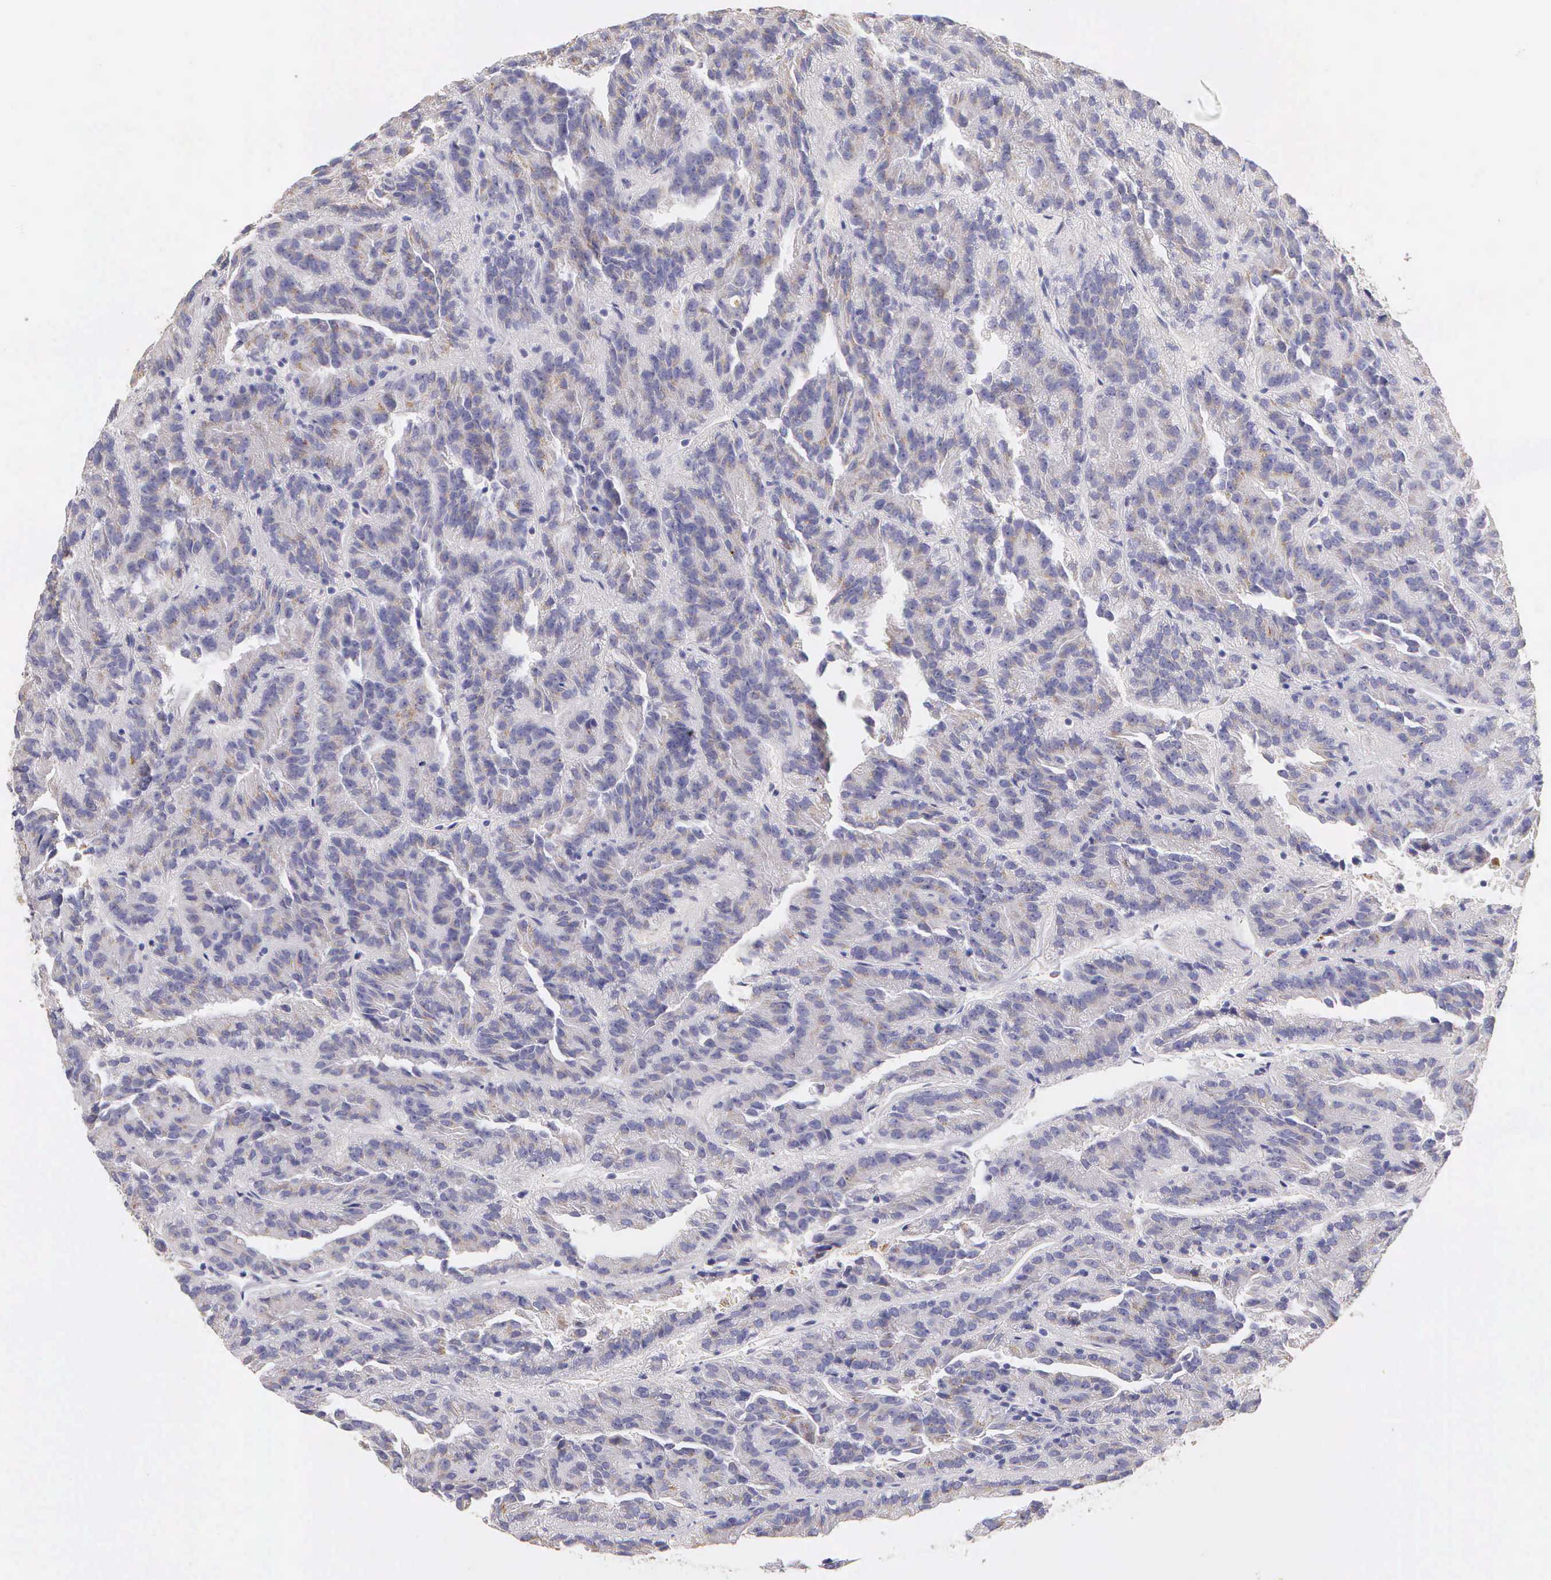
{"staining": {"intensity": "weak", "quantity": "<25%", "location": "cytoplasmic/membranous"}, "tissue": "renal cancer", "cell_type": "Tumor cells", "image_type": "cancer", "snomed": [{"axis": "morphology", "description": "Adenocarcinoma, NOS"}, {"axis": "topography", "description": "Kidney"}], "caption": "Immunohistochemistry photomicrograph of human adenocarcinoma (renal) stained for a protein (brown), which displays no staining in tumor cells.", "gene": "ESR1", "patient": {"sex": "male", "age": 46}}